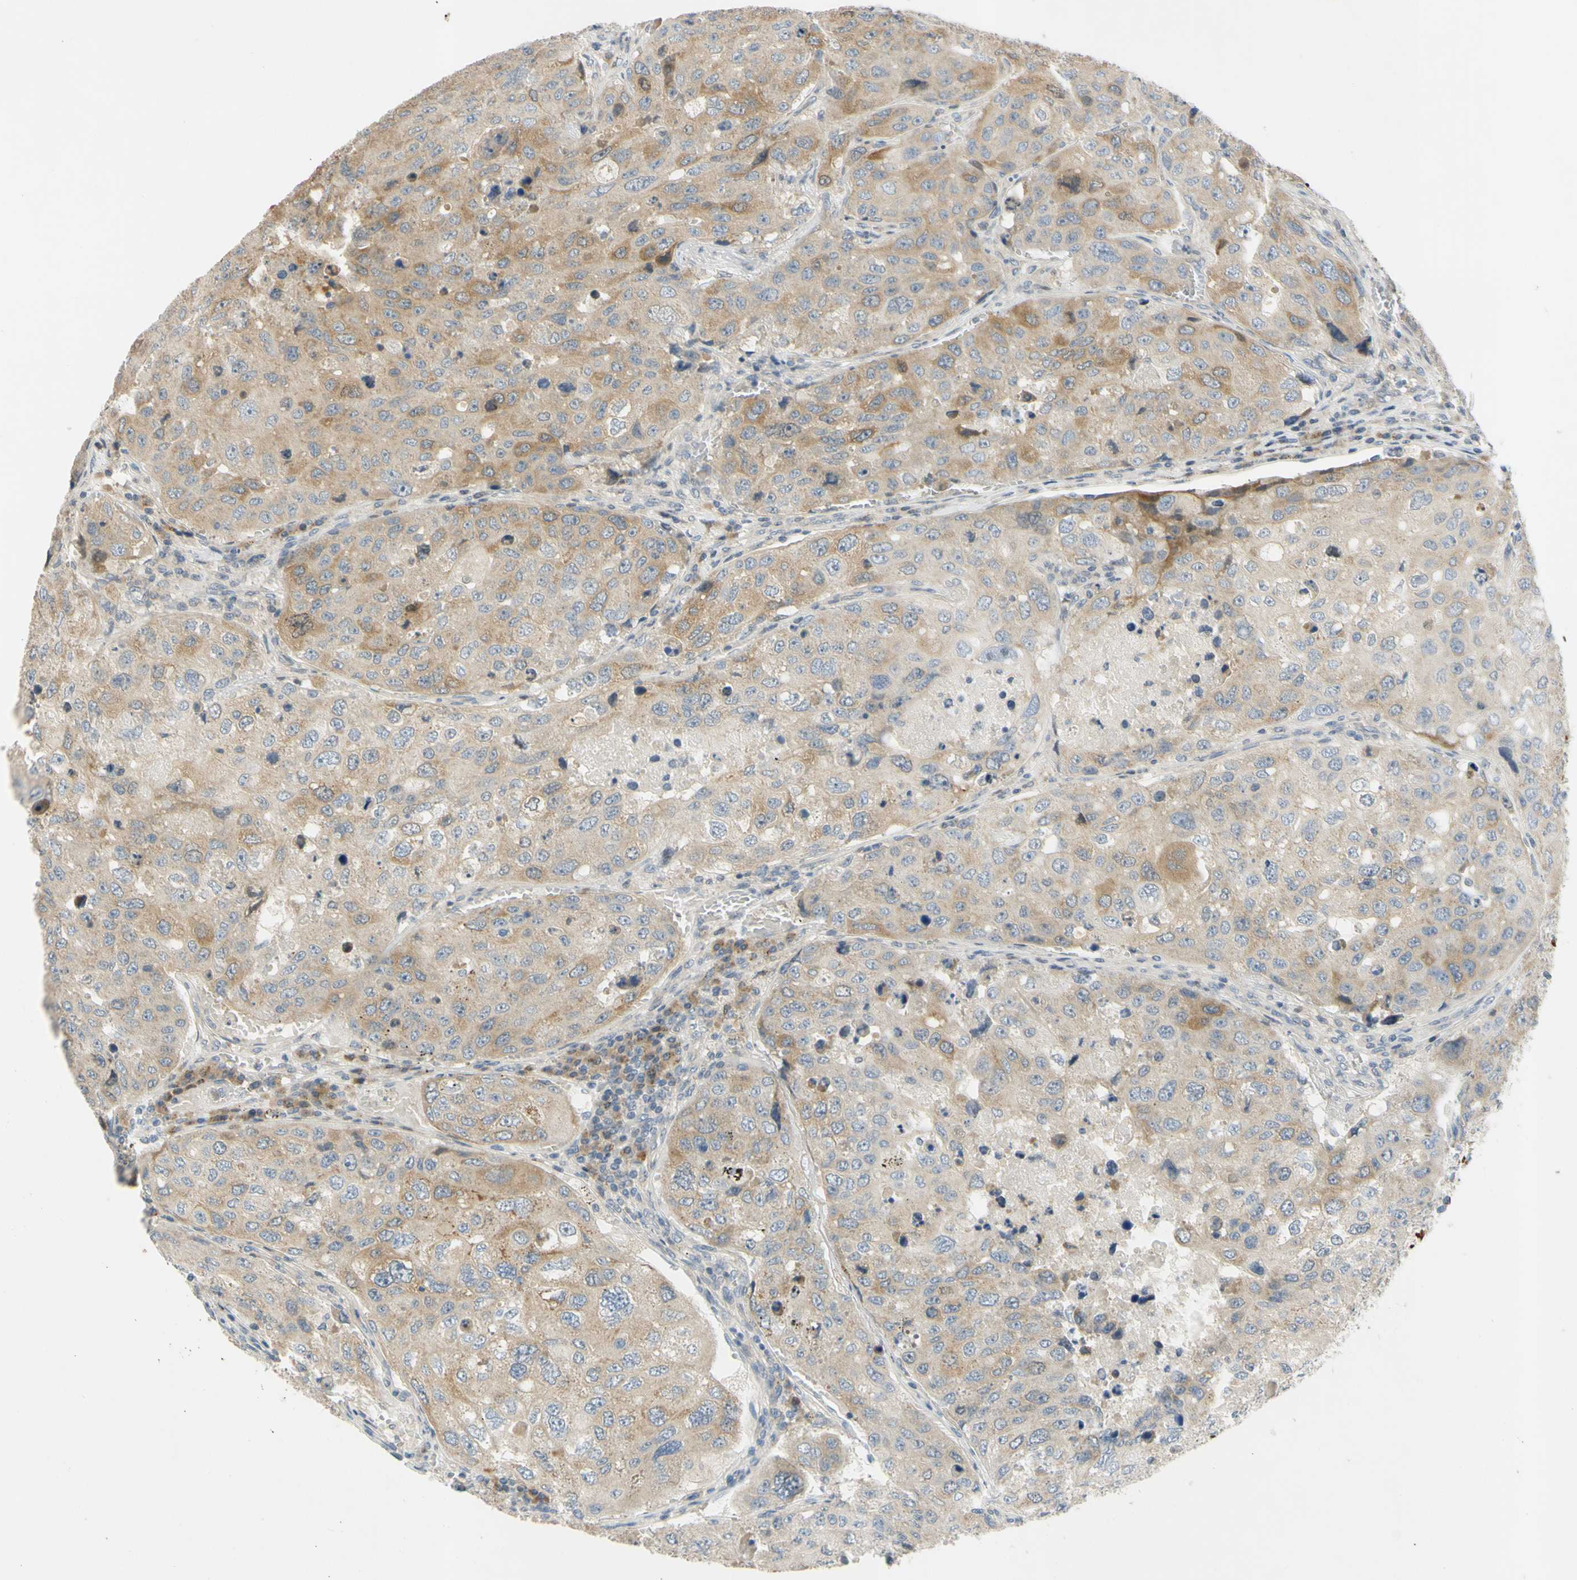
{"staining": {"intensity": "weak", "quantity": "25%-75%", "location": "cytoplasmic/membranous"}, "tissue": "urothelial cancer", "cell_type": "Tumor cells", "image_type": "cancer", "snomed": [{"axis": "morphology", "description": "Urothelial carcinoma, High grade"}, {"axis": "topography", "description": "Lymph node"}, {"axis": "topography", "description": "Urinary bladder"}], "caption": "High-grade urothelial carcinoma tissue displays weak cytoplasmic/membranous expression in approximately 25%-75% of tumor cells", "gene": "CCNB2", "patient": {"sex": "male", "age": 51}}